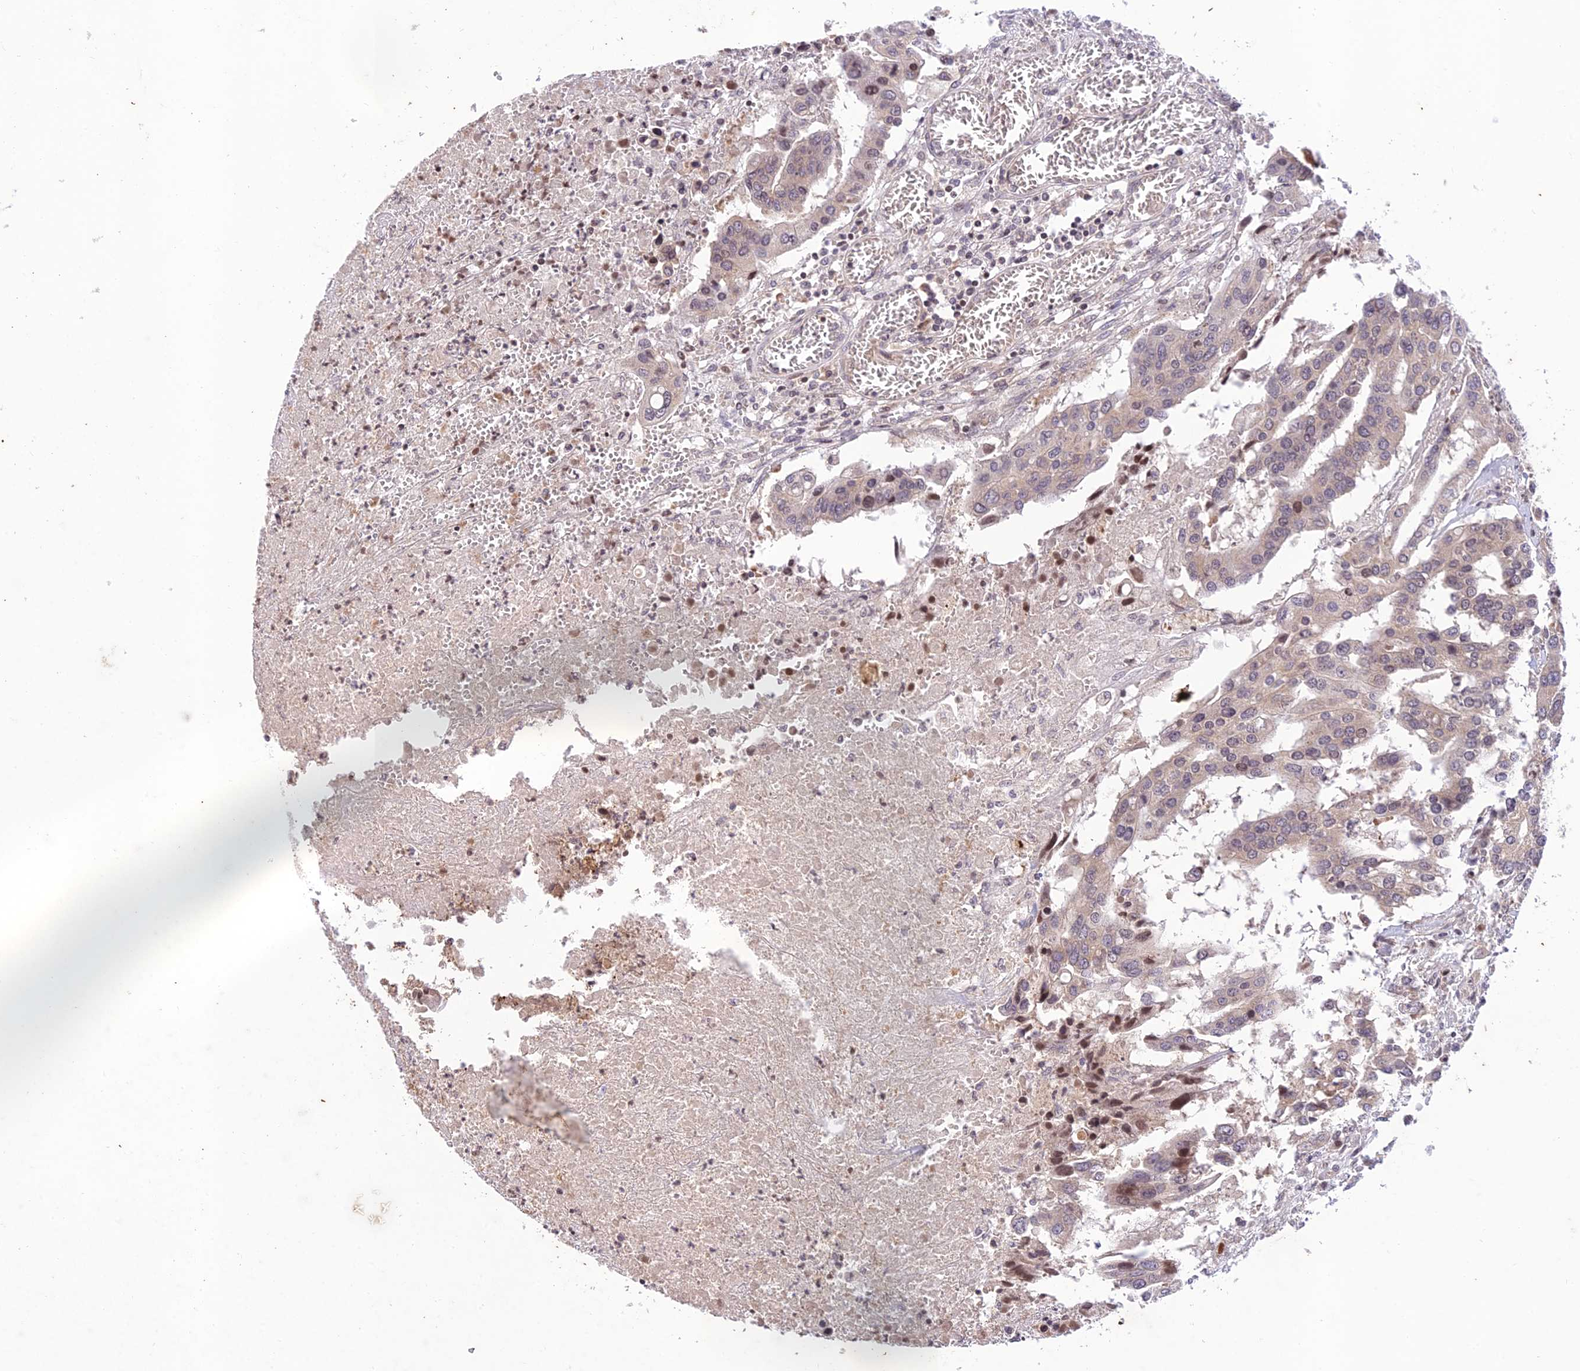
{"staining": {"intensity": "moderate", "quantity": "<25%", "location": "nuclear"}, "tissue": "colorectal cancer", "cell_type": "Tumor cells", "image_type": "cancer", "snomed": [{"axis": "morphology", "description": "Adenocarcinoma, NOS"}, {"axis": "topography", "description": "Colon"}], "caption": "Human colorectal cancer stained for a protein (brown) demonstrates moderate nuclear positive staining in approximately <25% of tumor cells.", "gene": "TEKT1", "patient": {"sex": "male", "age": 77}}